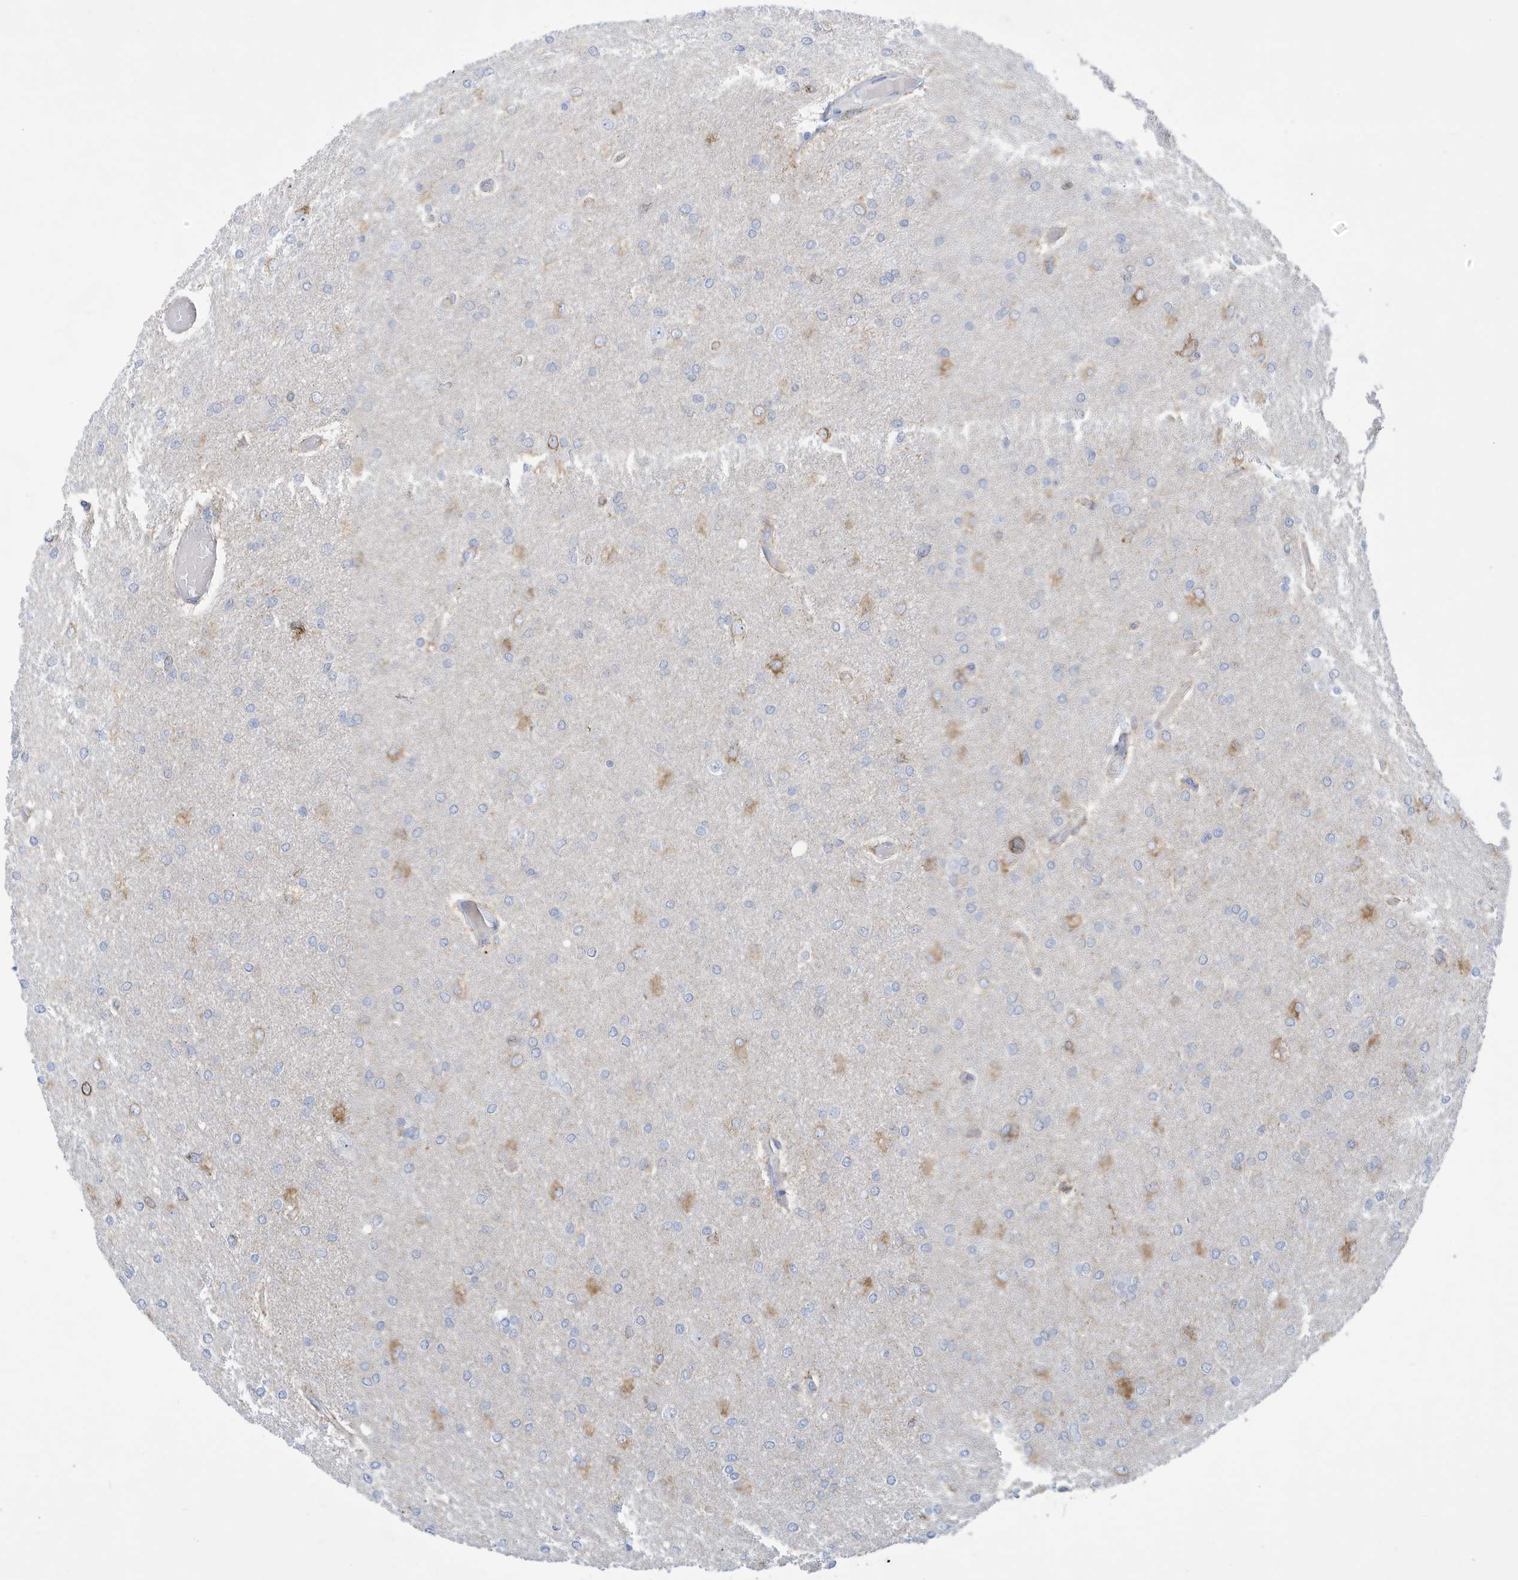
{"staining": {"intensity": "weak", "quantity": "<25%", "location": "cytoplasmic/membranous"}, "tissue": "glioma", "cell_type": "Tumor cells", "image_type": "cancer", "snomed": [{"axis": "morphology", "description": "Glioma, malignant, High grade"}, {"axis": "topography", "description": "Cerebral cortex"}], "caption": "Glioma was stained to show a protein in brown. There is no significant expression in tumor cells. Brightfield microscopy of immunohistochemistry (IHC) stained with DAB (3,3'-diaminobenzidine) (brown) and hematoxylin (blue), captured at high magnification.", "gene": "SEMA3F", "patient": {"sex": "female", "age": 36}}